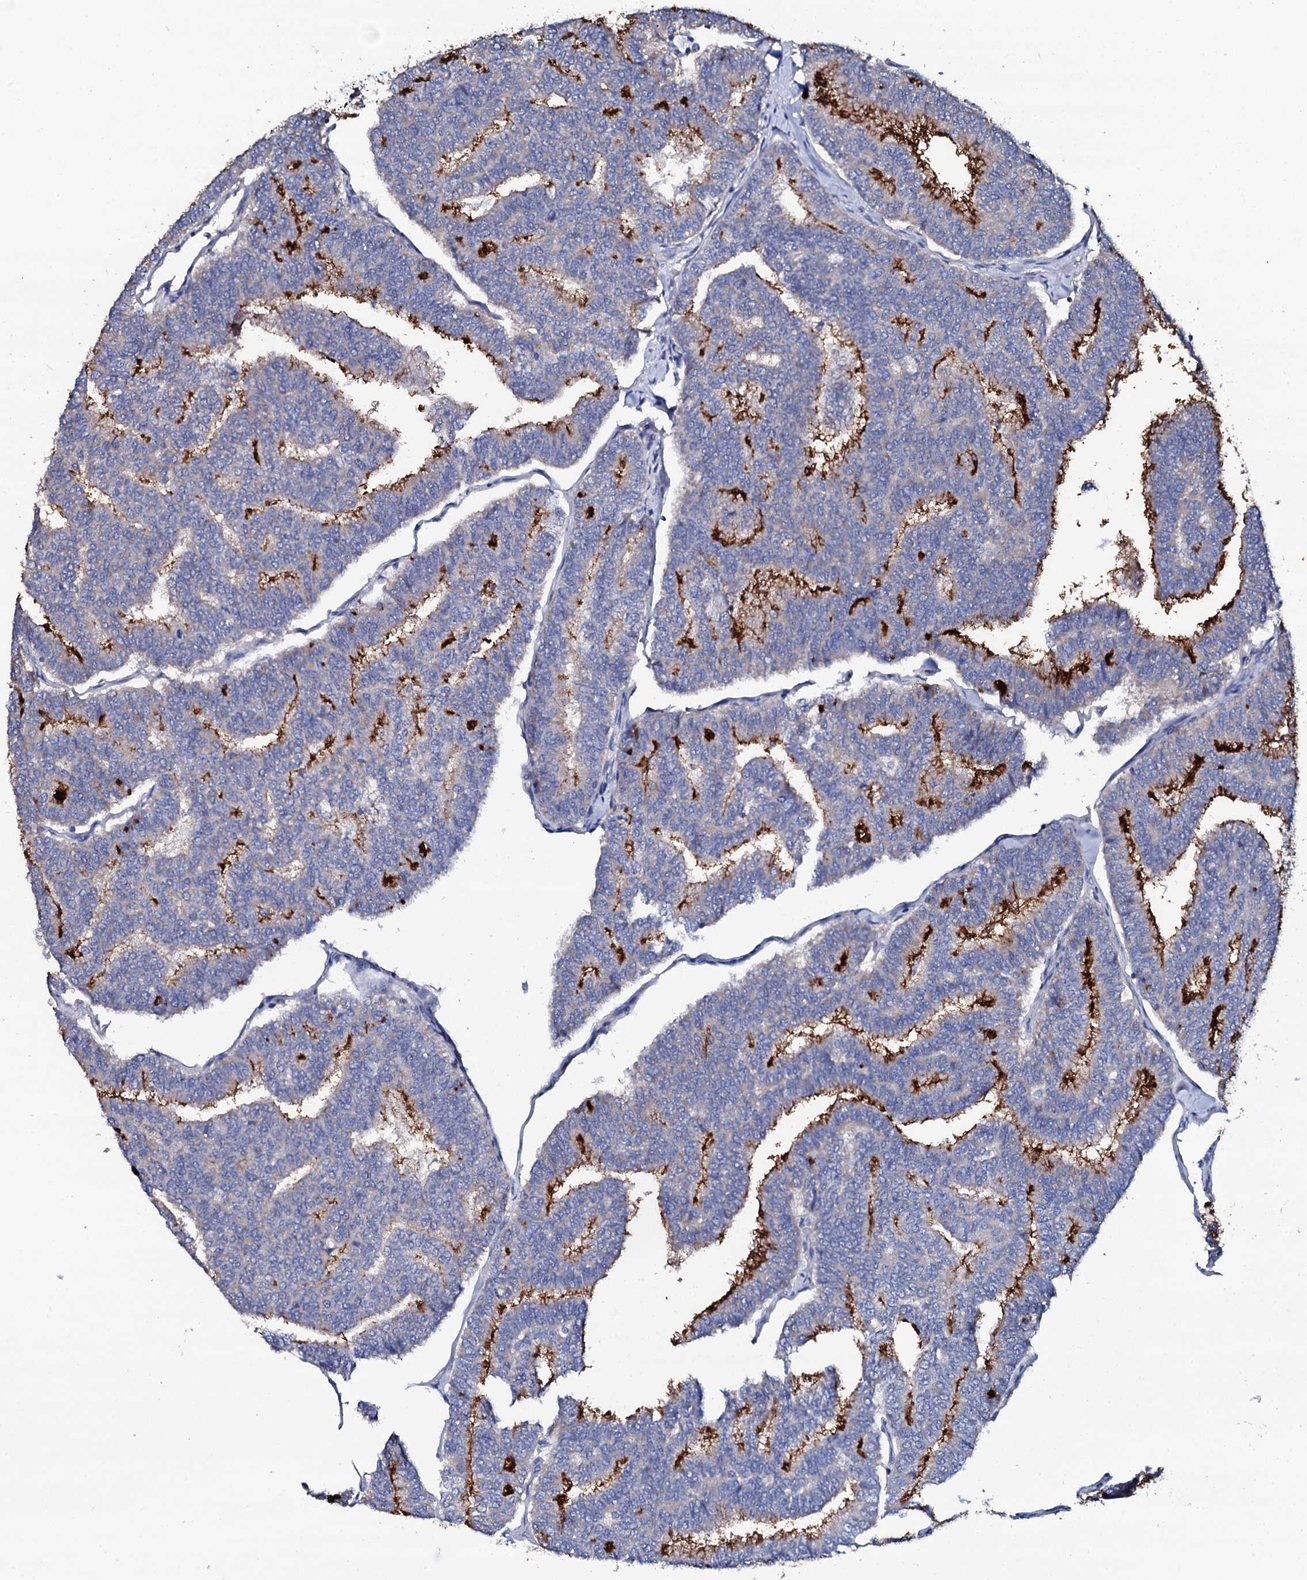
{"staining": {"intensity": "negative", "quantity": "none", "location": "none"}, "tissue": "thyroid cancer", "cell_type": "Tumor cells", "image_type": "cancer", "snomed": [{"axis": "morphology", "description": "Papillary adenocarcinoma, NOS"}, {"axis": "topography", "description": "Thyroid gland"}], "caption": "Thyroid papillary adenocarcinoma was stained to show a protein in brown. There is no significant staining in tumor cells.", "gene": "TCAF2", "patient": {"sex": "female", "age": 35}}